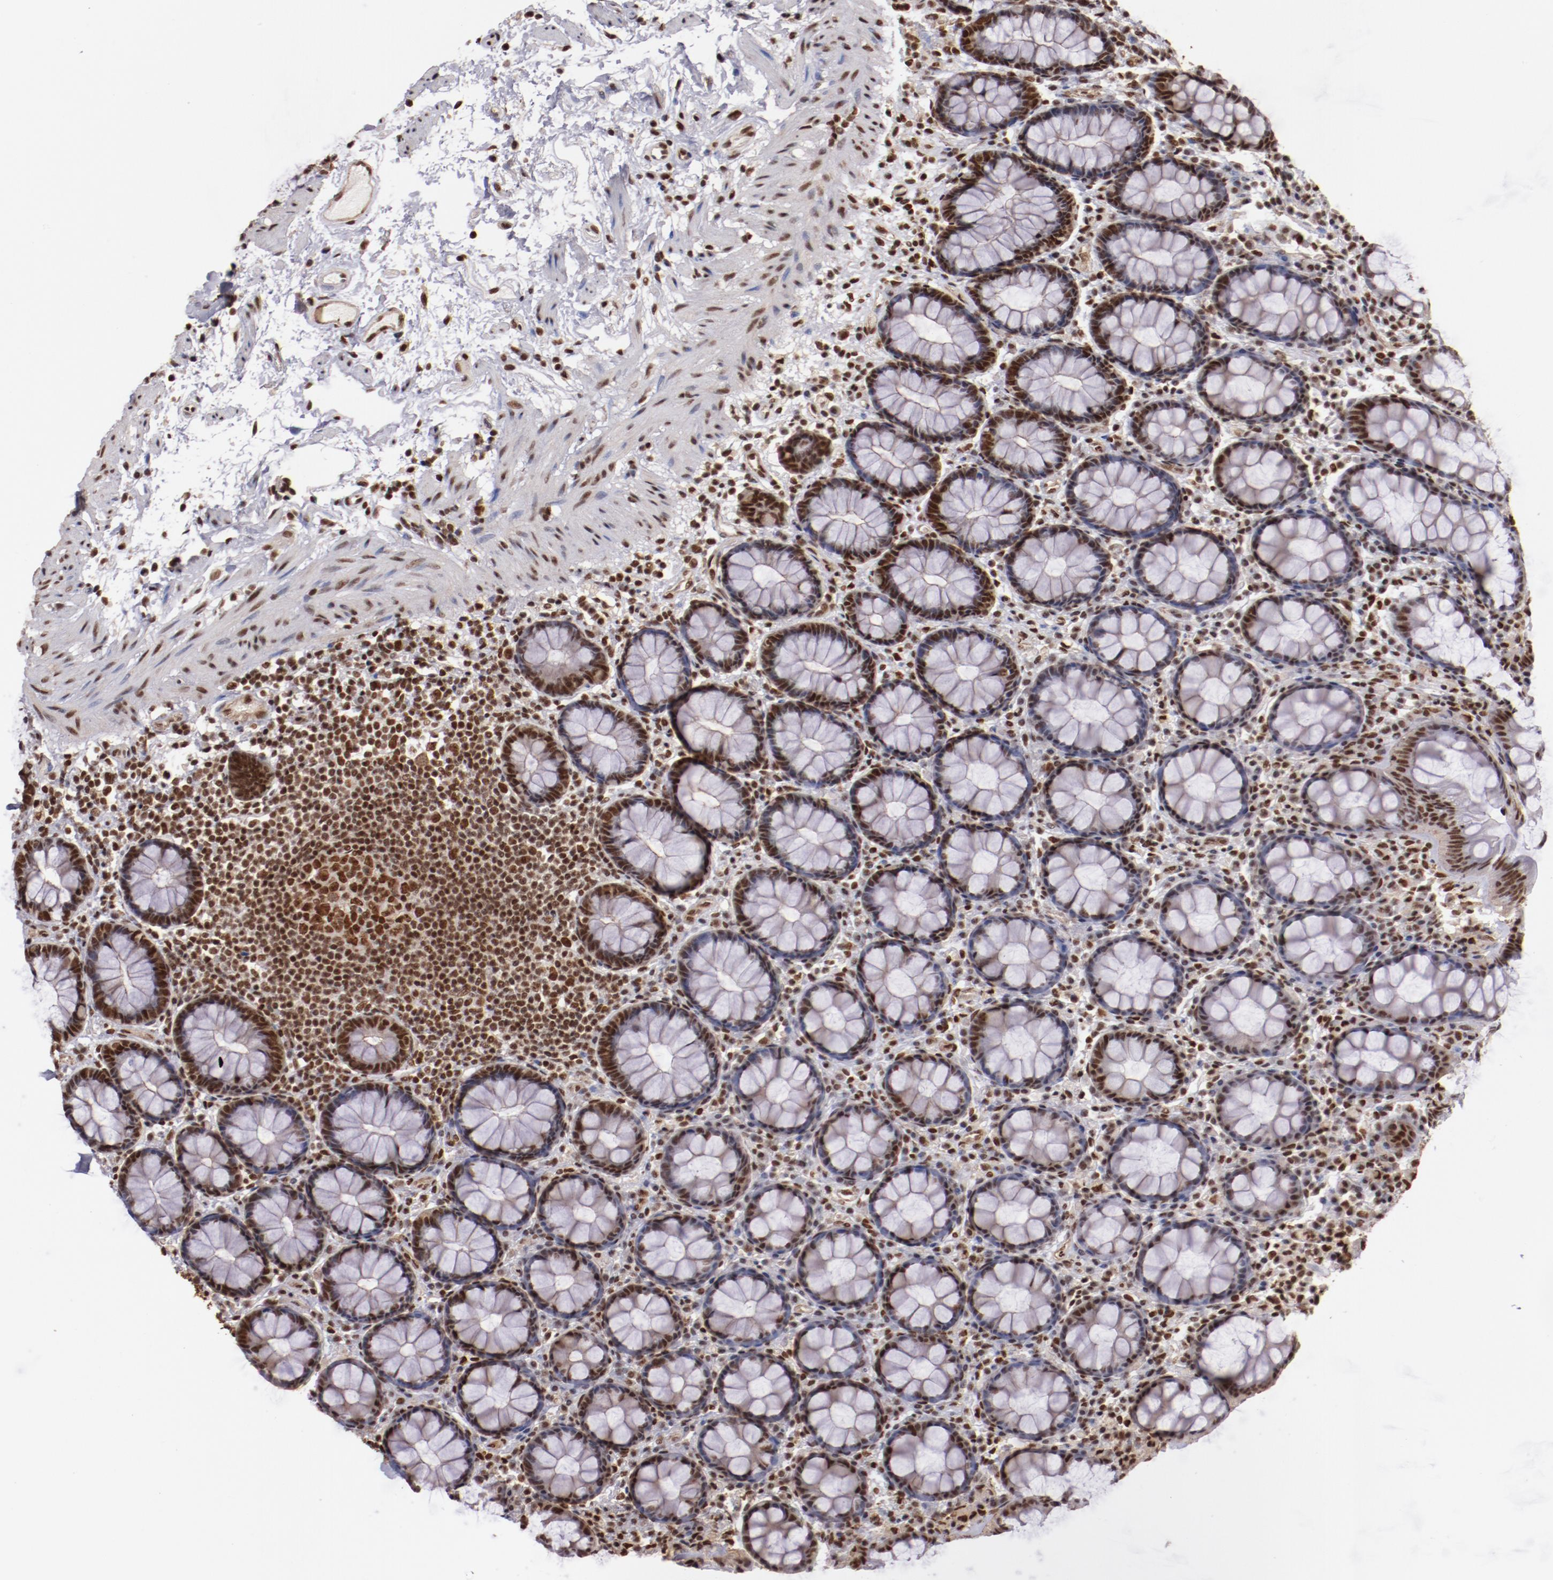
{"staining": {"intensity": "strong", "quantity": "25%-75%", "location": "nuclear"}, "tissue": "rectum", "cell_type": "Glandular cells", "image_type": "normal", "snomed": [{"axis": "morphology", "description": "Normal tissue, NOS"}, {"axis": "topography", "description": "Rectum"}], "caption": "Immunohistochemical staining of normal rectum reveals strong nuclear protein positivity in approximately 25%-75% of glandular cells.", "gene": "STAG2", "patient": {"sex": "male", "age": 92}}